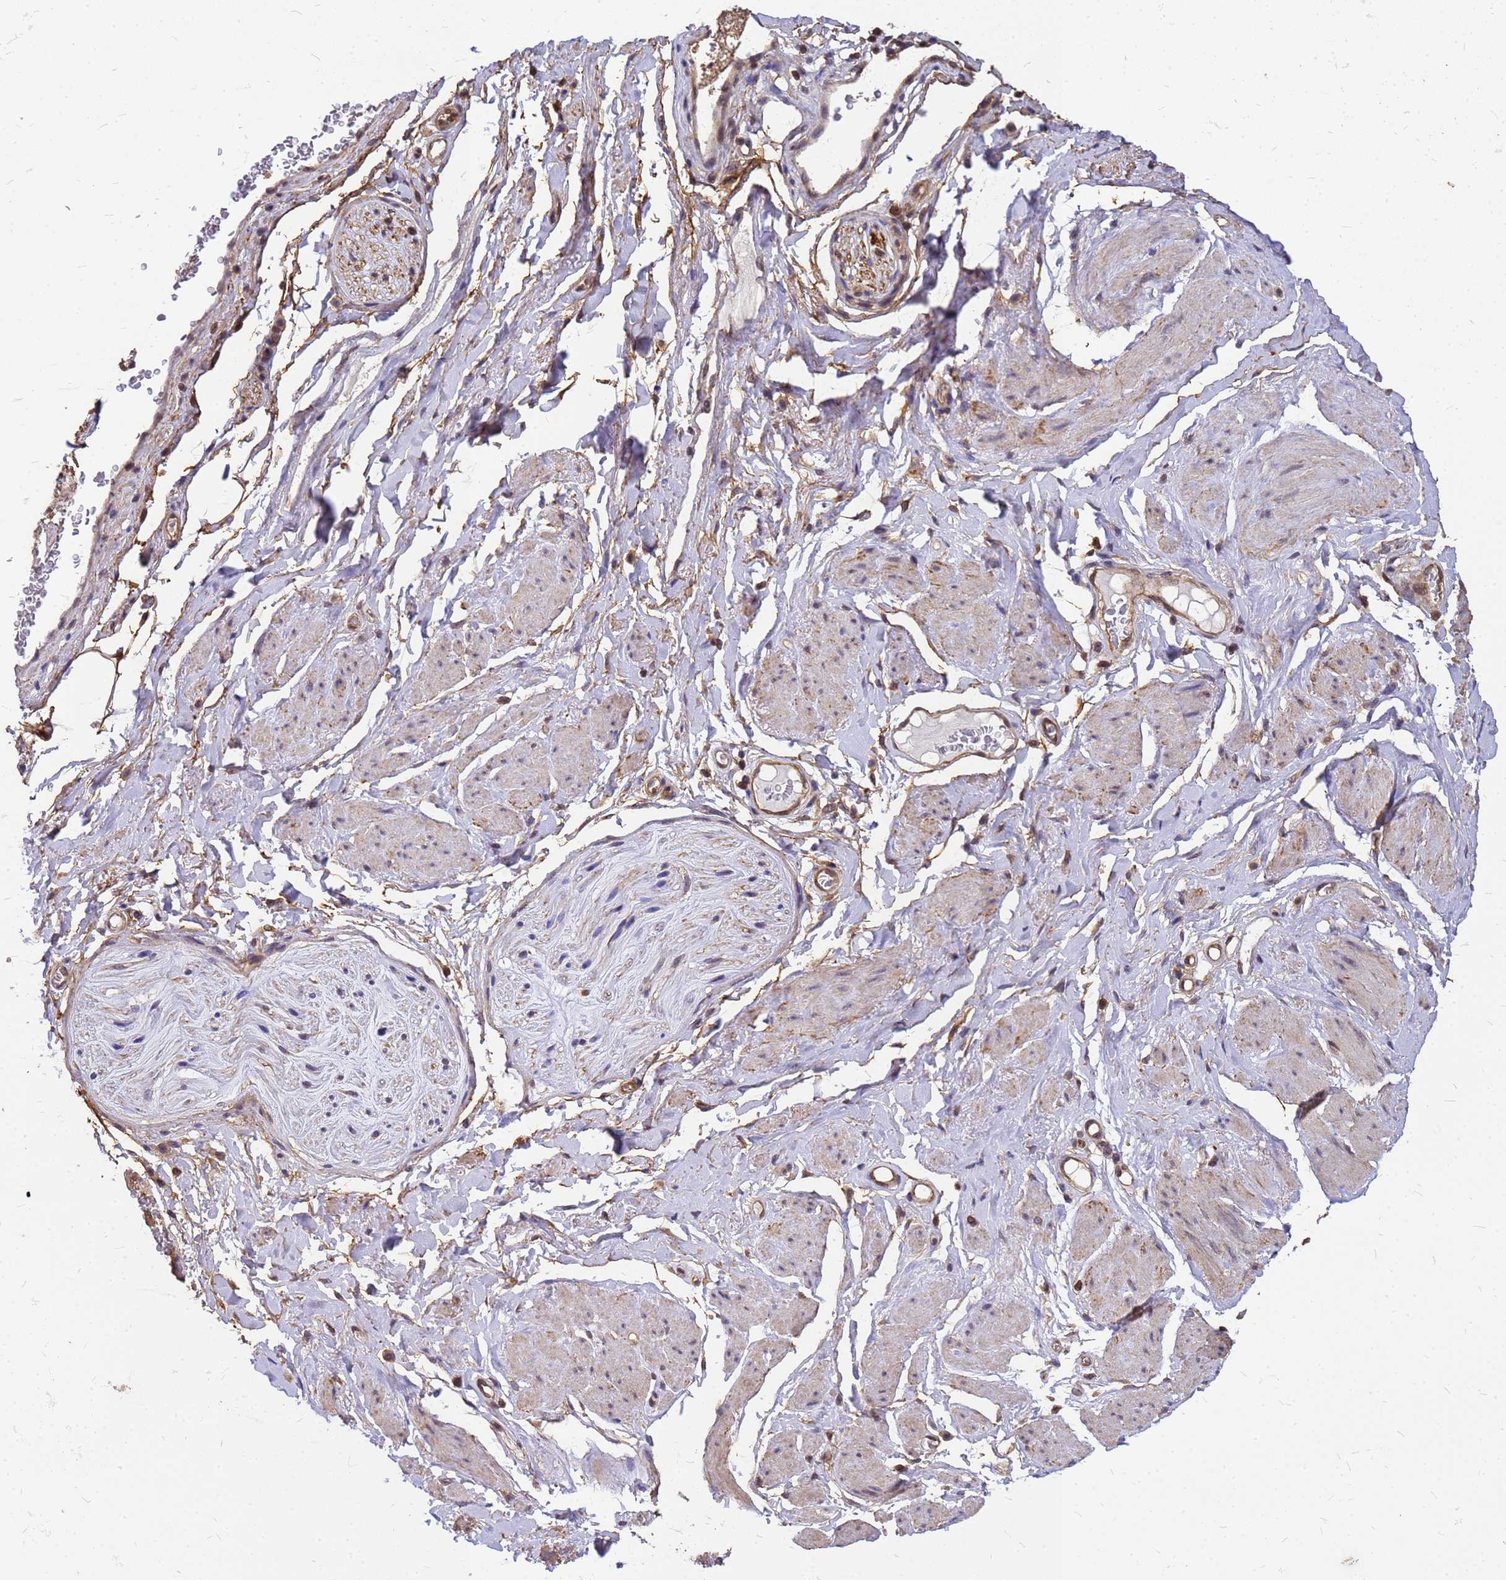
{"staining": {"intensity": "weak", "quantity": ">75%", "location": "cytoplasmic/membranous"}, "tissue": "soft tissue", "cell_type": "Fibroblasts", "image_type": "normal", "snomed": [{"axis": "morphology", "description": "Normal tissue, NOS"}, {"axis": "morphology", "description": "Adenocarcinoma, NOS"}, {"axis": "topography", "description": "Rectum"}, {"axis": "topography", "description": "Vagina"}, {"axis": "topography", "description": "Peripheral nerve tissue"}], "caption": "Immunohistochemistry (IHC) staining of normal soft tissue, which displays low levels of weak cytoplasmic/membranous positivity in approximately >75% of fibroblasts indicating weak cytoplasmic/membranous protein positivity. The staining was performed using DAB (brown) for protein detection and nuclei were counterstained in hematoxylin (blue).", "gene": "C1orf35", "patient": {"sex": "female", "age": 71}}